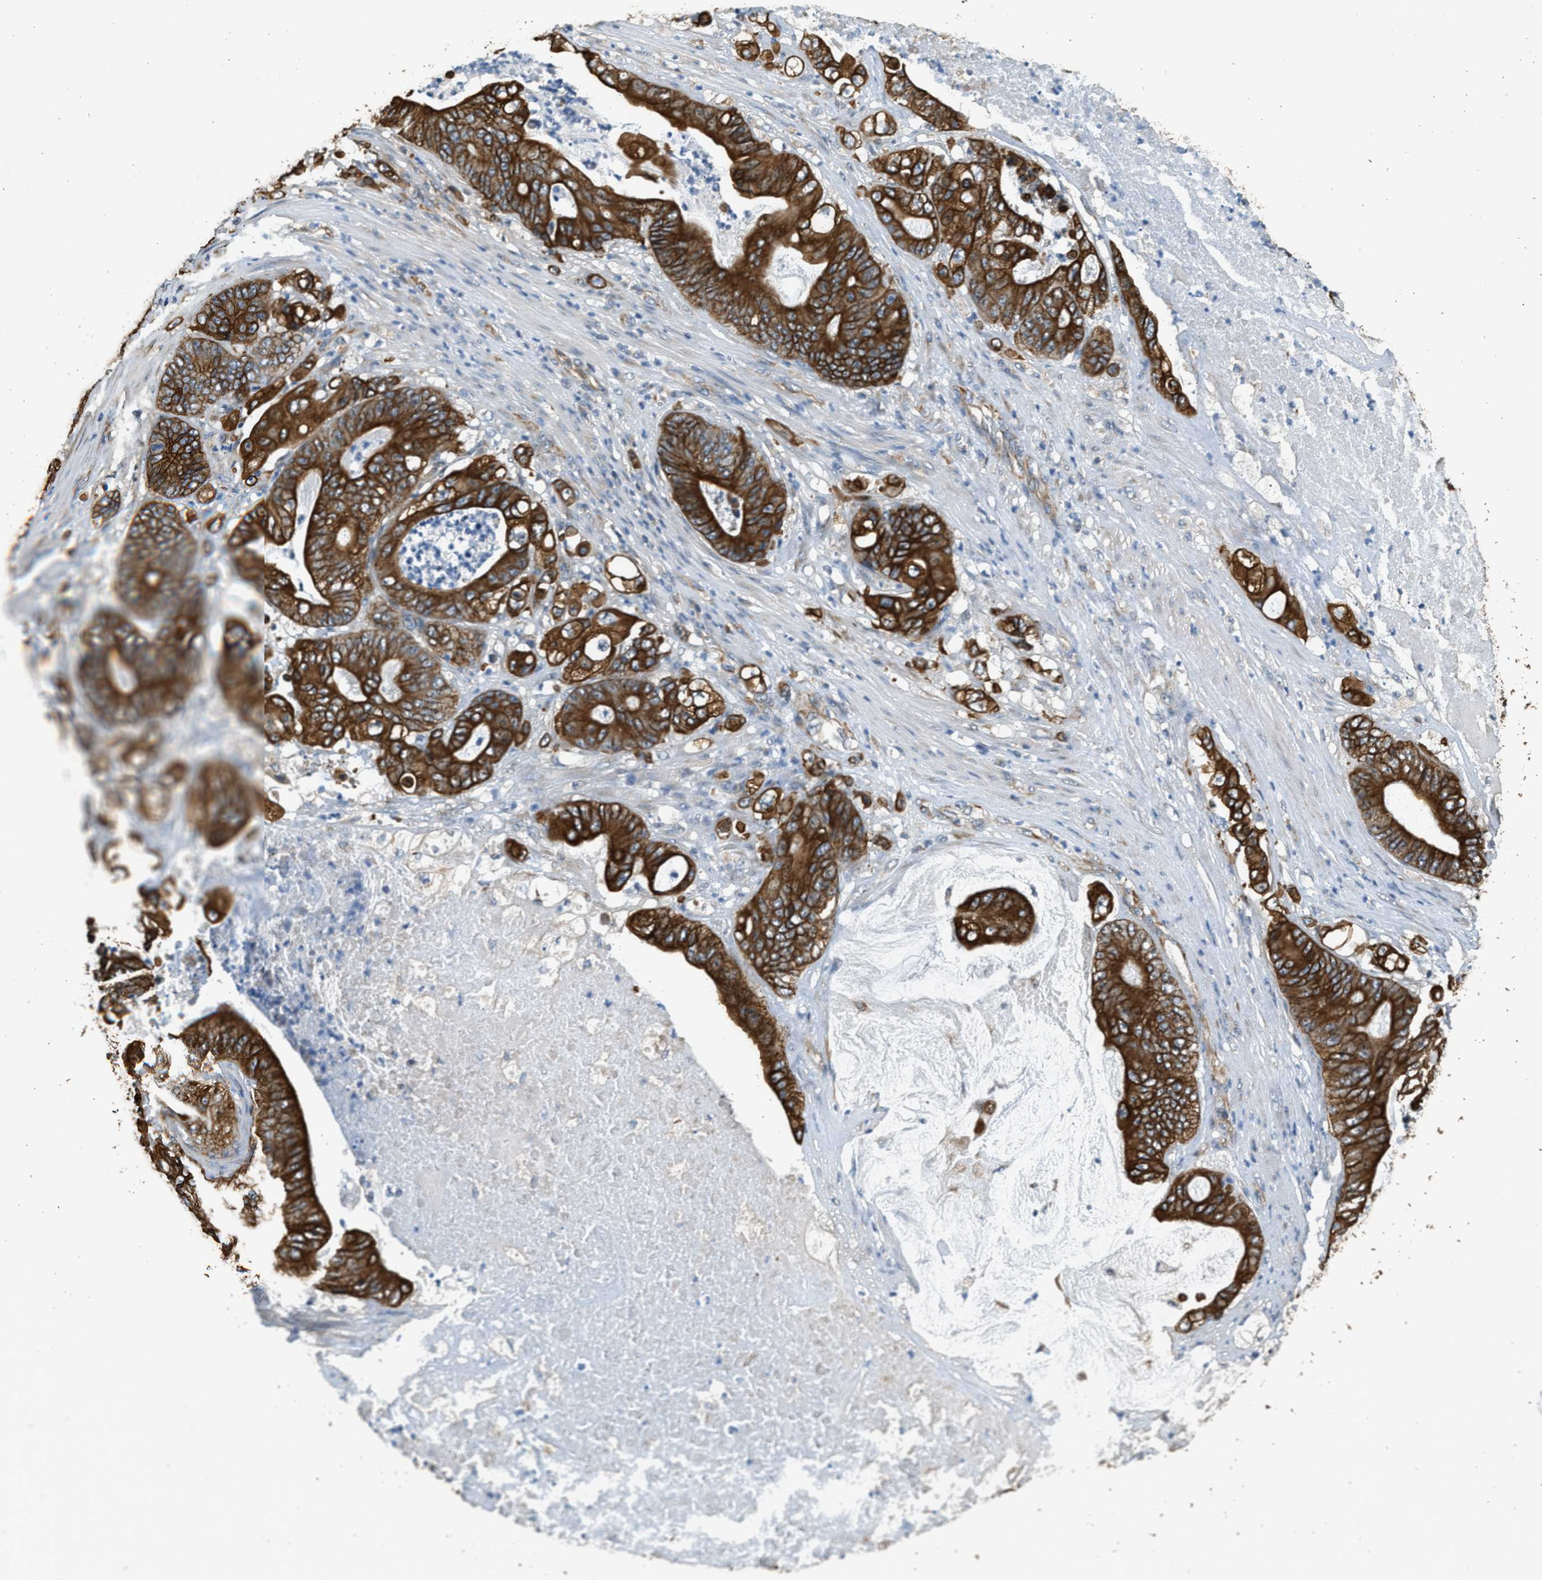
{"staining": {"intensity": "strong", "quantity": ">75%", "location": "cytoplasmic/membranous"}, "tissue": "stomach cancer", "cell_type": "Tumor cells", "image_type": "cancer", "snomed": [{"axis": "morphology", "description": "Adenocarcinoma, NOS"}, {"axis": "topography", "description": "Stomach"}], "caption": "IHC of stomach cancer (adenocarcinoma) displays high levels of strong cytoplasmic/membranous staining in approximately >75% of tumor cells.", "gene": "PCLO", "patient": {"sex": "female", "age": 73}}